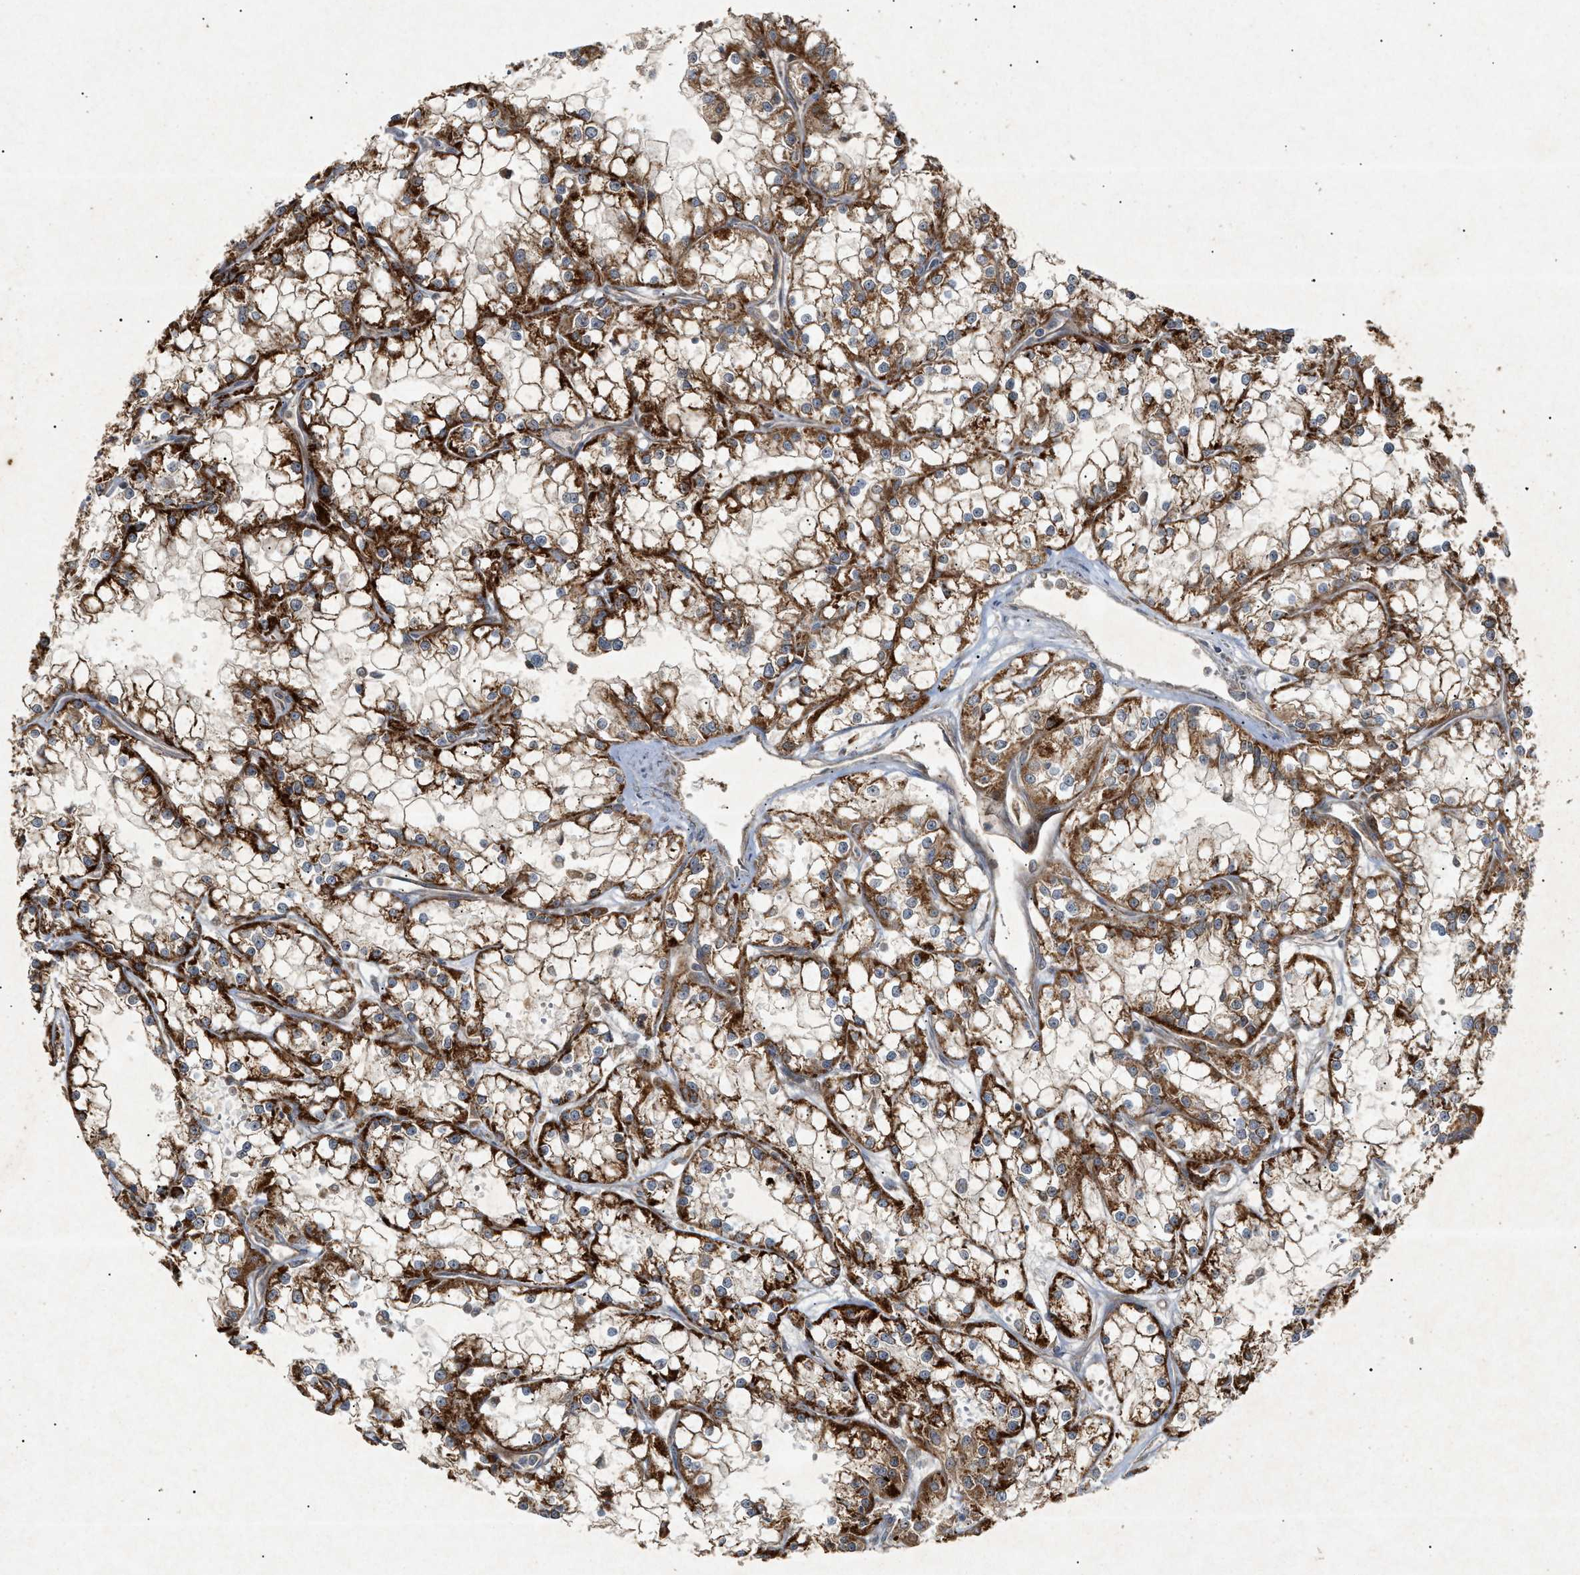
{"staining": {"intensity": "strong", "quantity": ">75%", "location": "cytoplasmic/membranous"}, "tissue": "renal cancer", "cell_type": "Tumor cells", "image_type": "cancer", "snomed": [{"axis": "morphology", "description": "Adenocarcinoma, NOS"}, {"axis": "topography", "description": "Kidney"}], "caption": "Immunohistochemical staining of human renal adenocarcinoma shows high levels of strong cytoplasmic/membranous protein positivity in approximately >75% of tumor cells. (DAB IHC, brown staining for protein, blue staining for nuclei).", "gene": "MTCH1", "patient": {"sex": "female", "age": 52}}